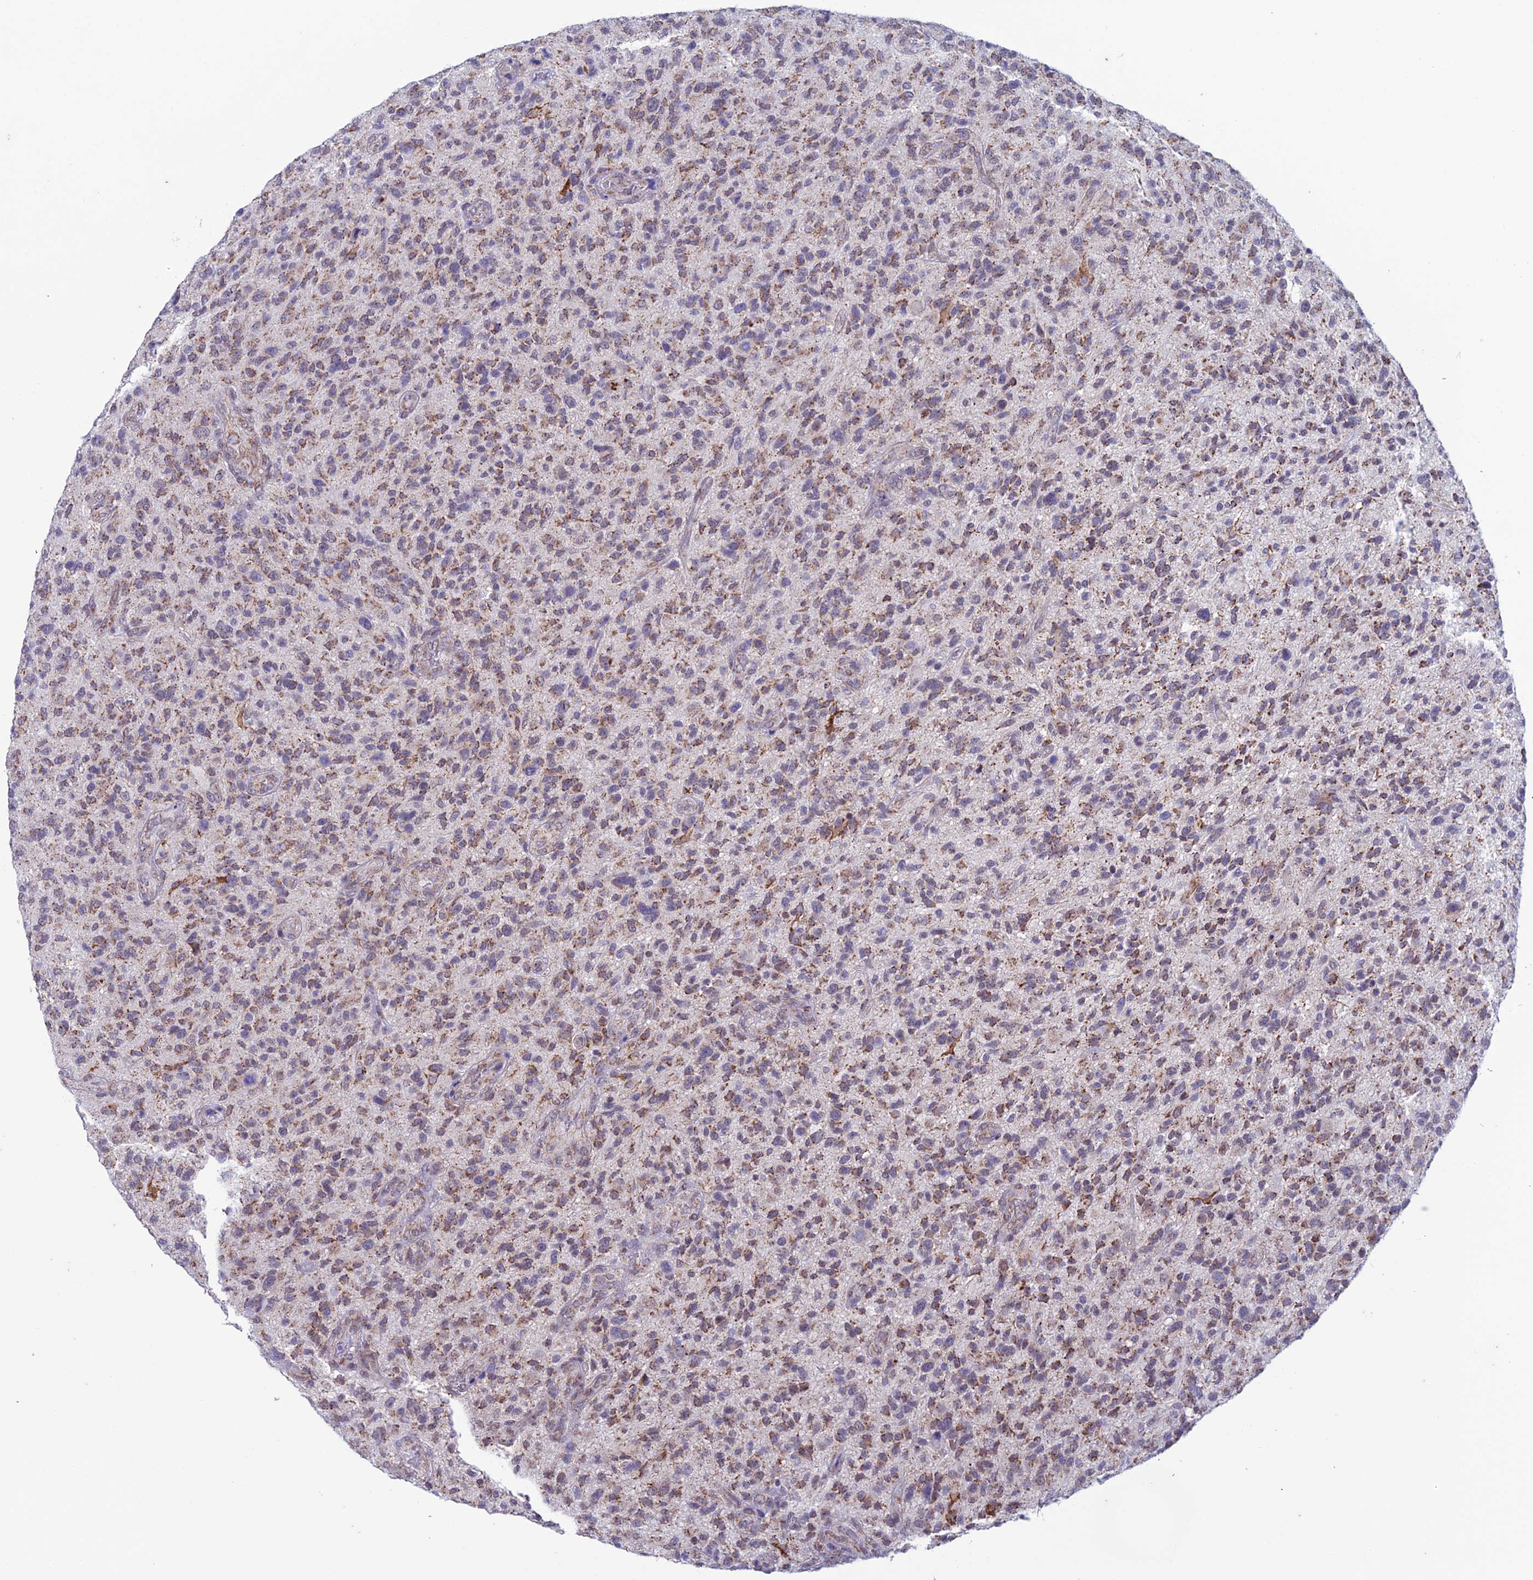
{"staining": {"intensity": "moderate", "quantity": ">75%", "location": "cytoplasmic/membranous"}, "tissue": "glioma", "cell_type": "Tumor cells", "image_type": "cancer", "snomed": [{"axis": "morphology", "description": "Glioma, malignant, High grade"}, {"axis": "topography", "description": "Brain"}], "caption": "A brown stain highlights moderate cytoplasmic/membranous positivity of a protein in human glioma tumor cells.", "gene": "ZNG1B", "patient": {"sex": "male", "age": 47}}